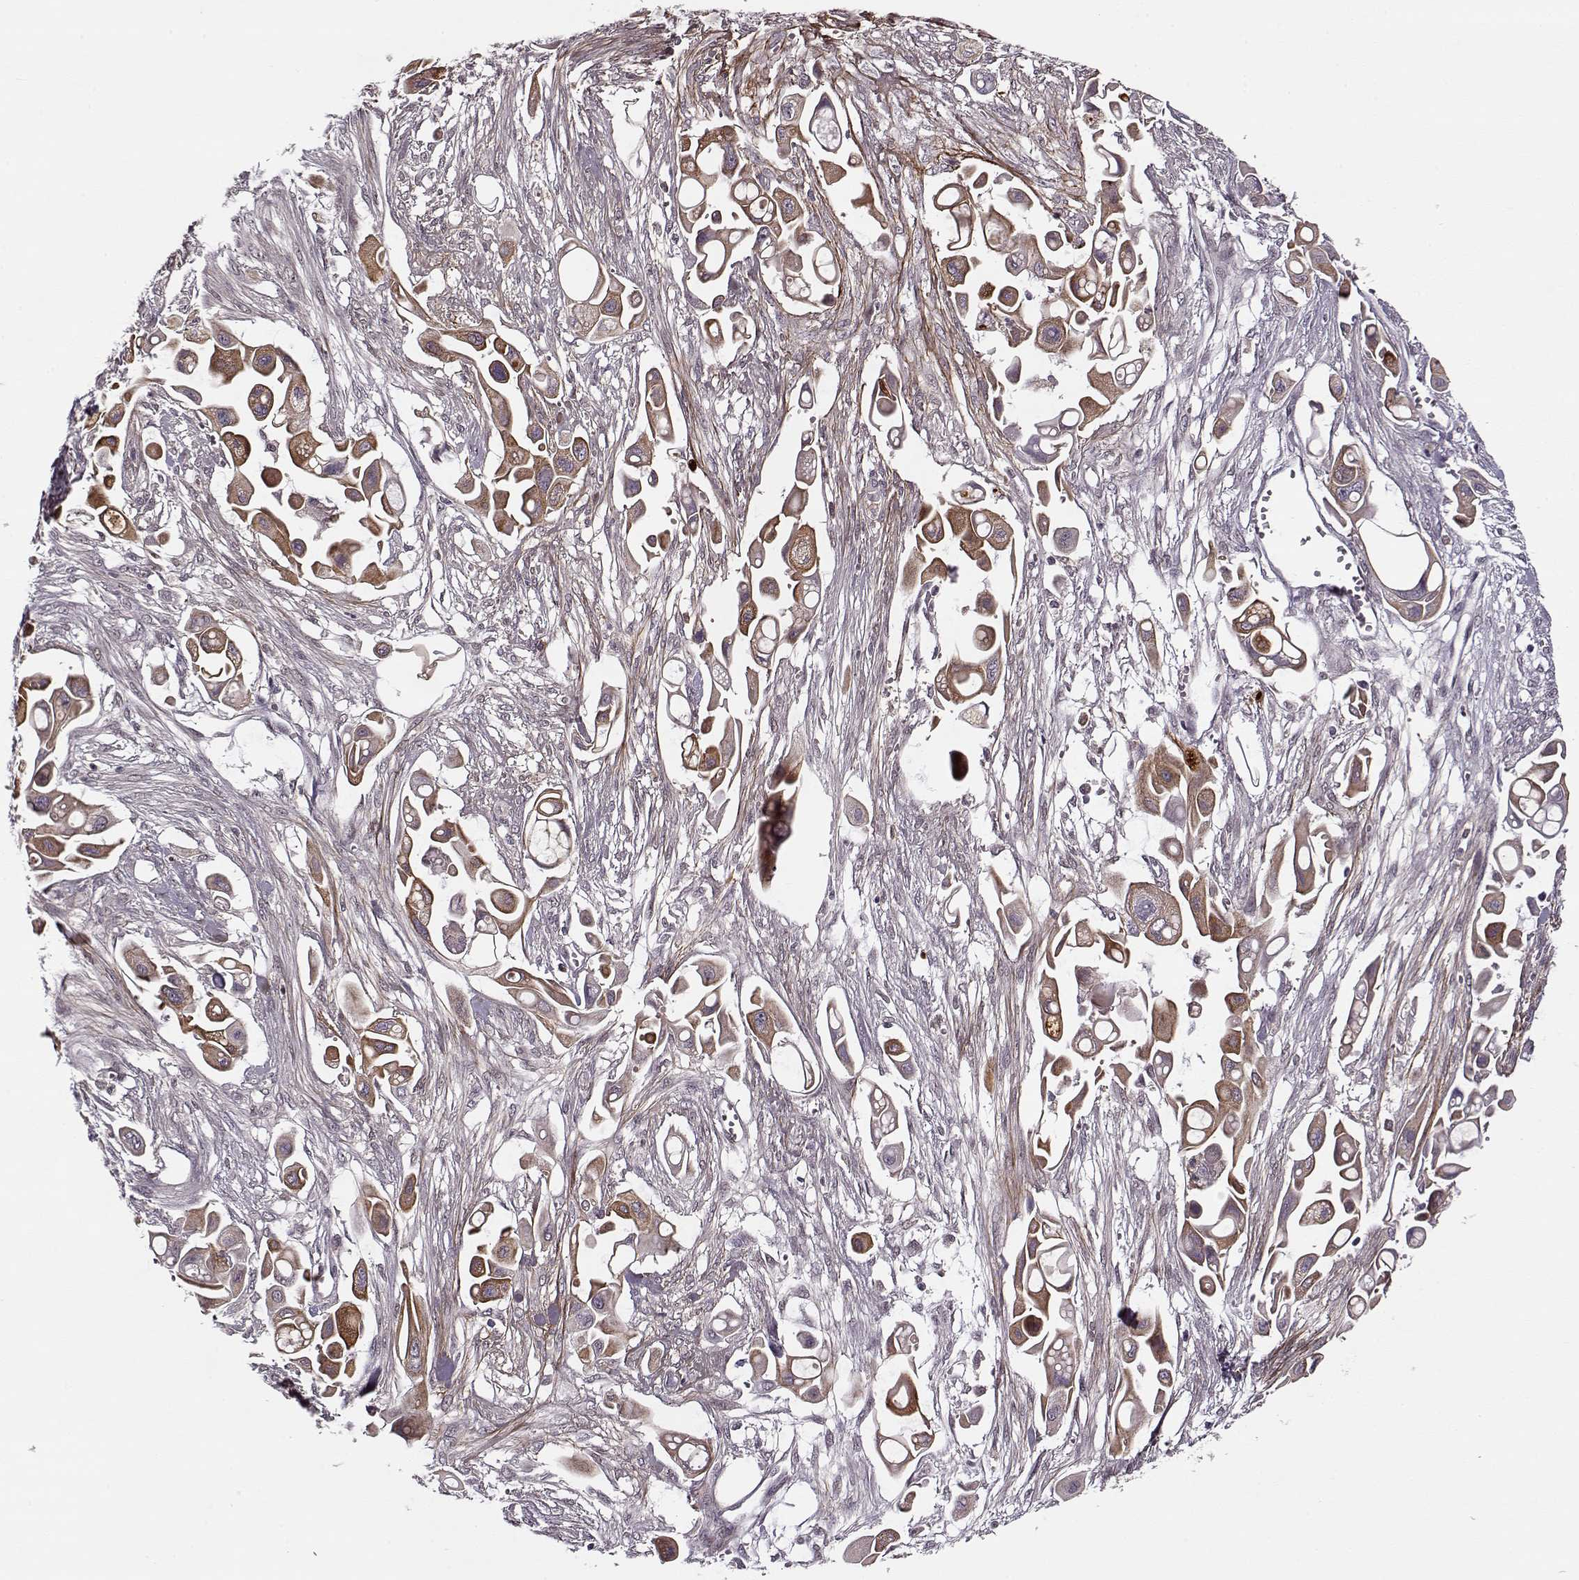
{"staining": {"intensity": "strong", "quantity": ">75%", "location": "cytoplasmic/membranous"}, "tissue": "pancreatic cancer", "cell_type": "Tumor cells", "image_type": "cancer", "snomed": [{"axis": "morphology", "description": "Adenocarcinoma, NOS"}, {"axis": "topography", "description": "Pancreas"}], "caption": "Protein expression analysis of human pancreatic cancer (adenocarcinoma) reveals strong cytoplasmic/membranous staining in approximately >75% of tumor cells.", "gene": "DENND4B", "patient": {"sex": "male", "age": 50}}